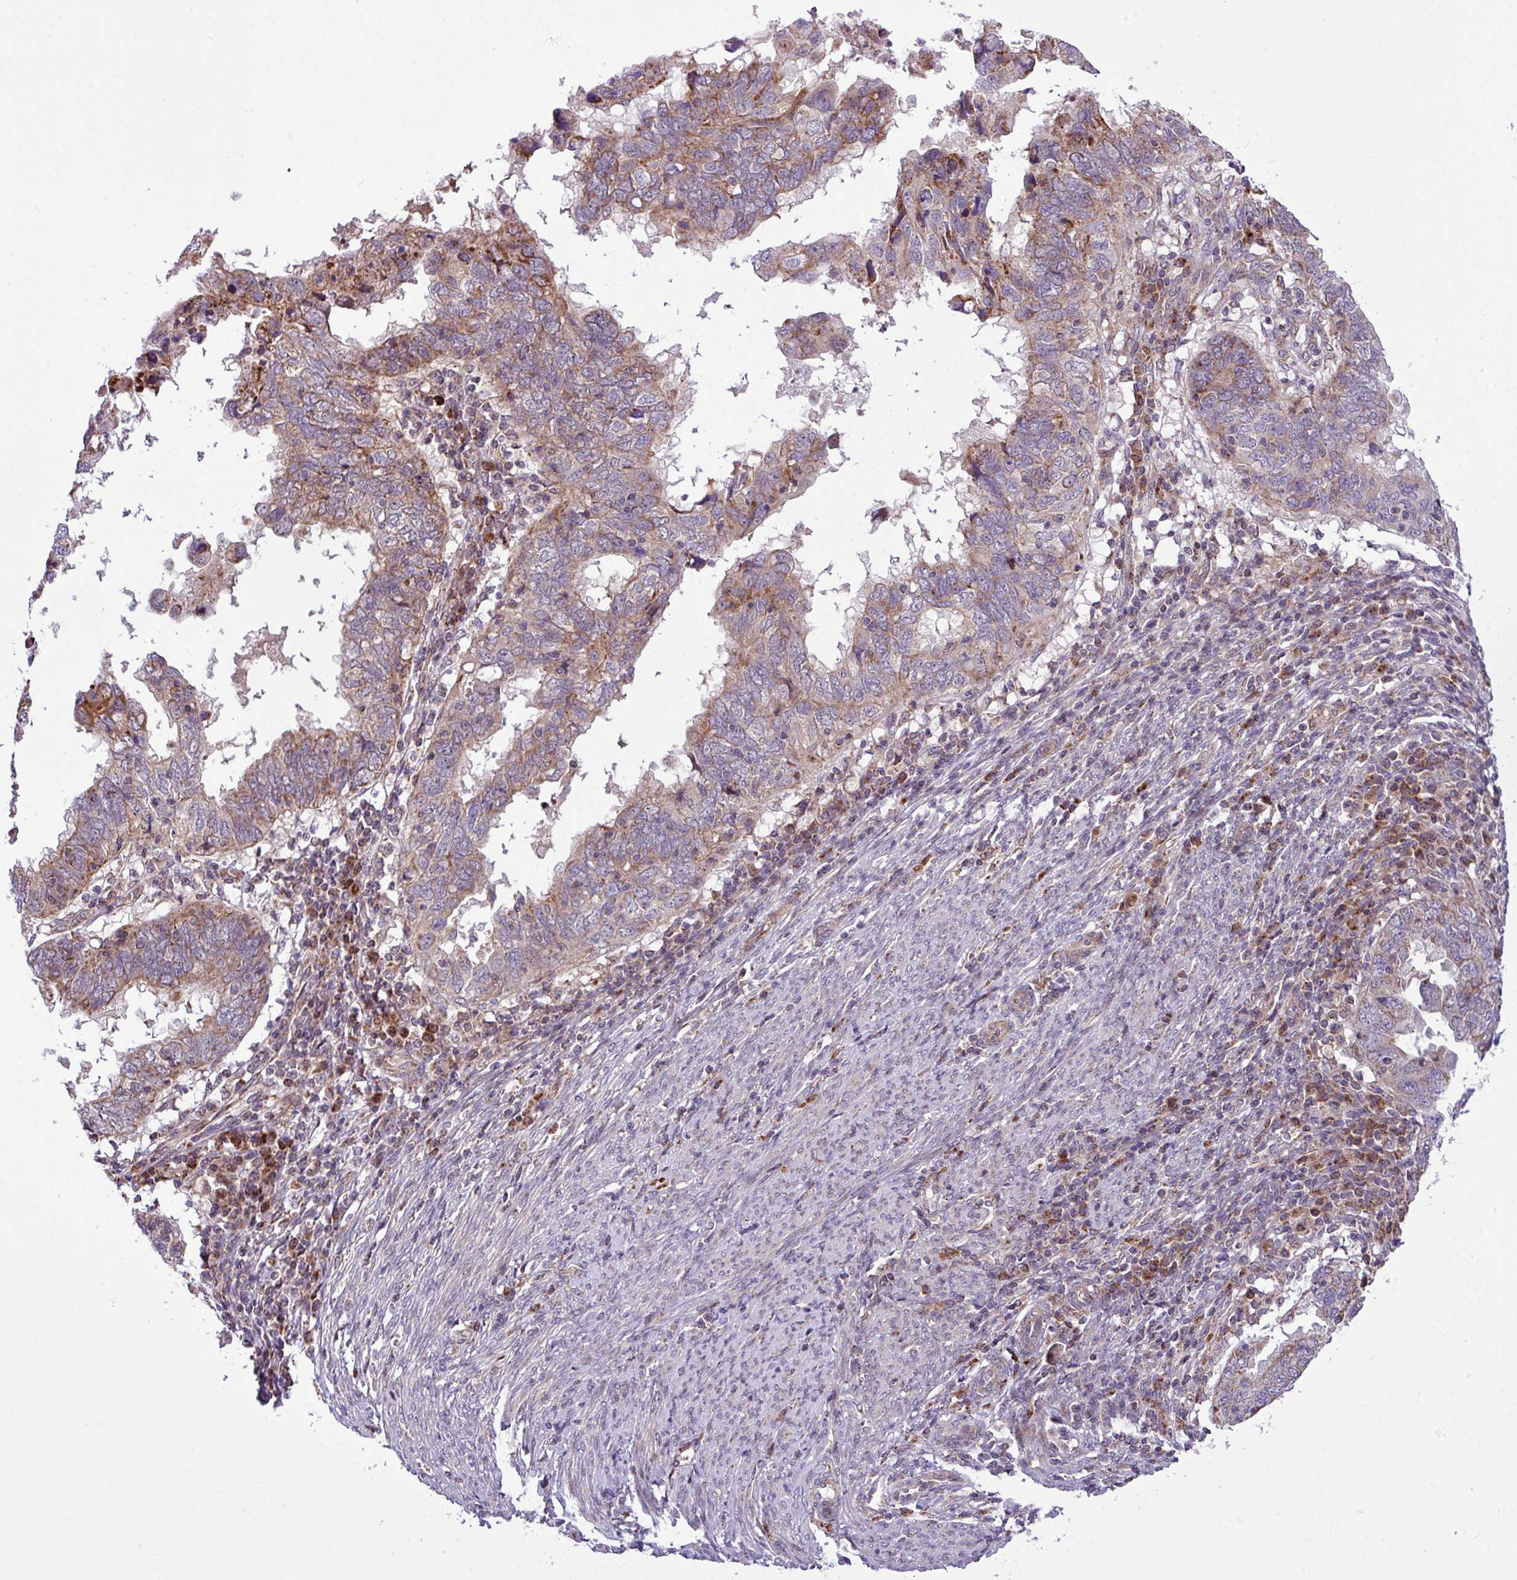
{"staining": {"intensity": "weak", "quantity": "25%-75%", "location": "cytoplasmic/membranous"}, "tissue": "endometrial cancer", "cell_type": "Tumor cells", "image_type": "cancer", "snomed": [{"axis": "morphology", "description": "Adenocarcinoma, NOS"}, {"axis": "topography", "description": "Uterus"}], "caption": "Weak cytoplasmic/membranous positivity for a protein is appreciated in about 25%-75% of tumor cells of endometrial cancer using IHC.", "gene": "B3GNT9", "patient": {"sex": "female", "age": 77}}